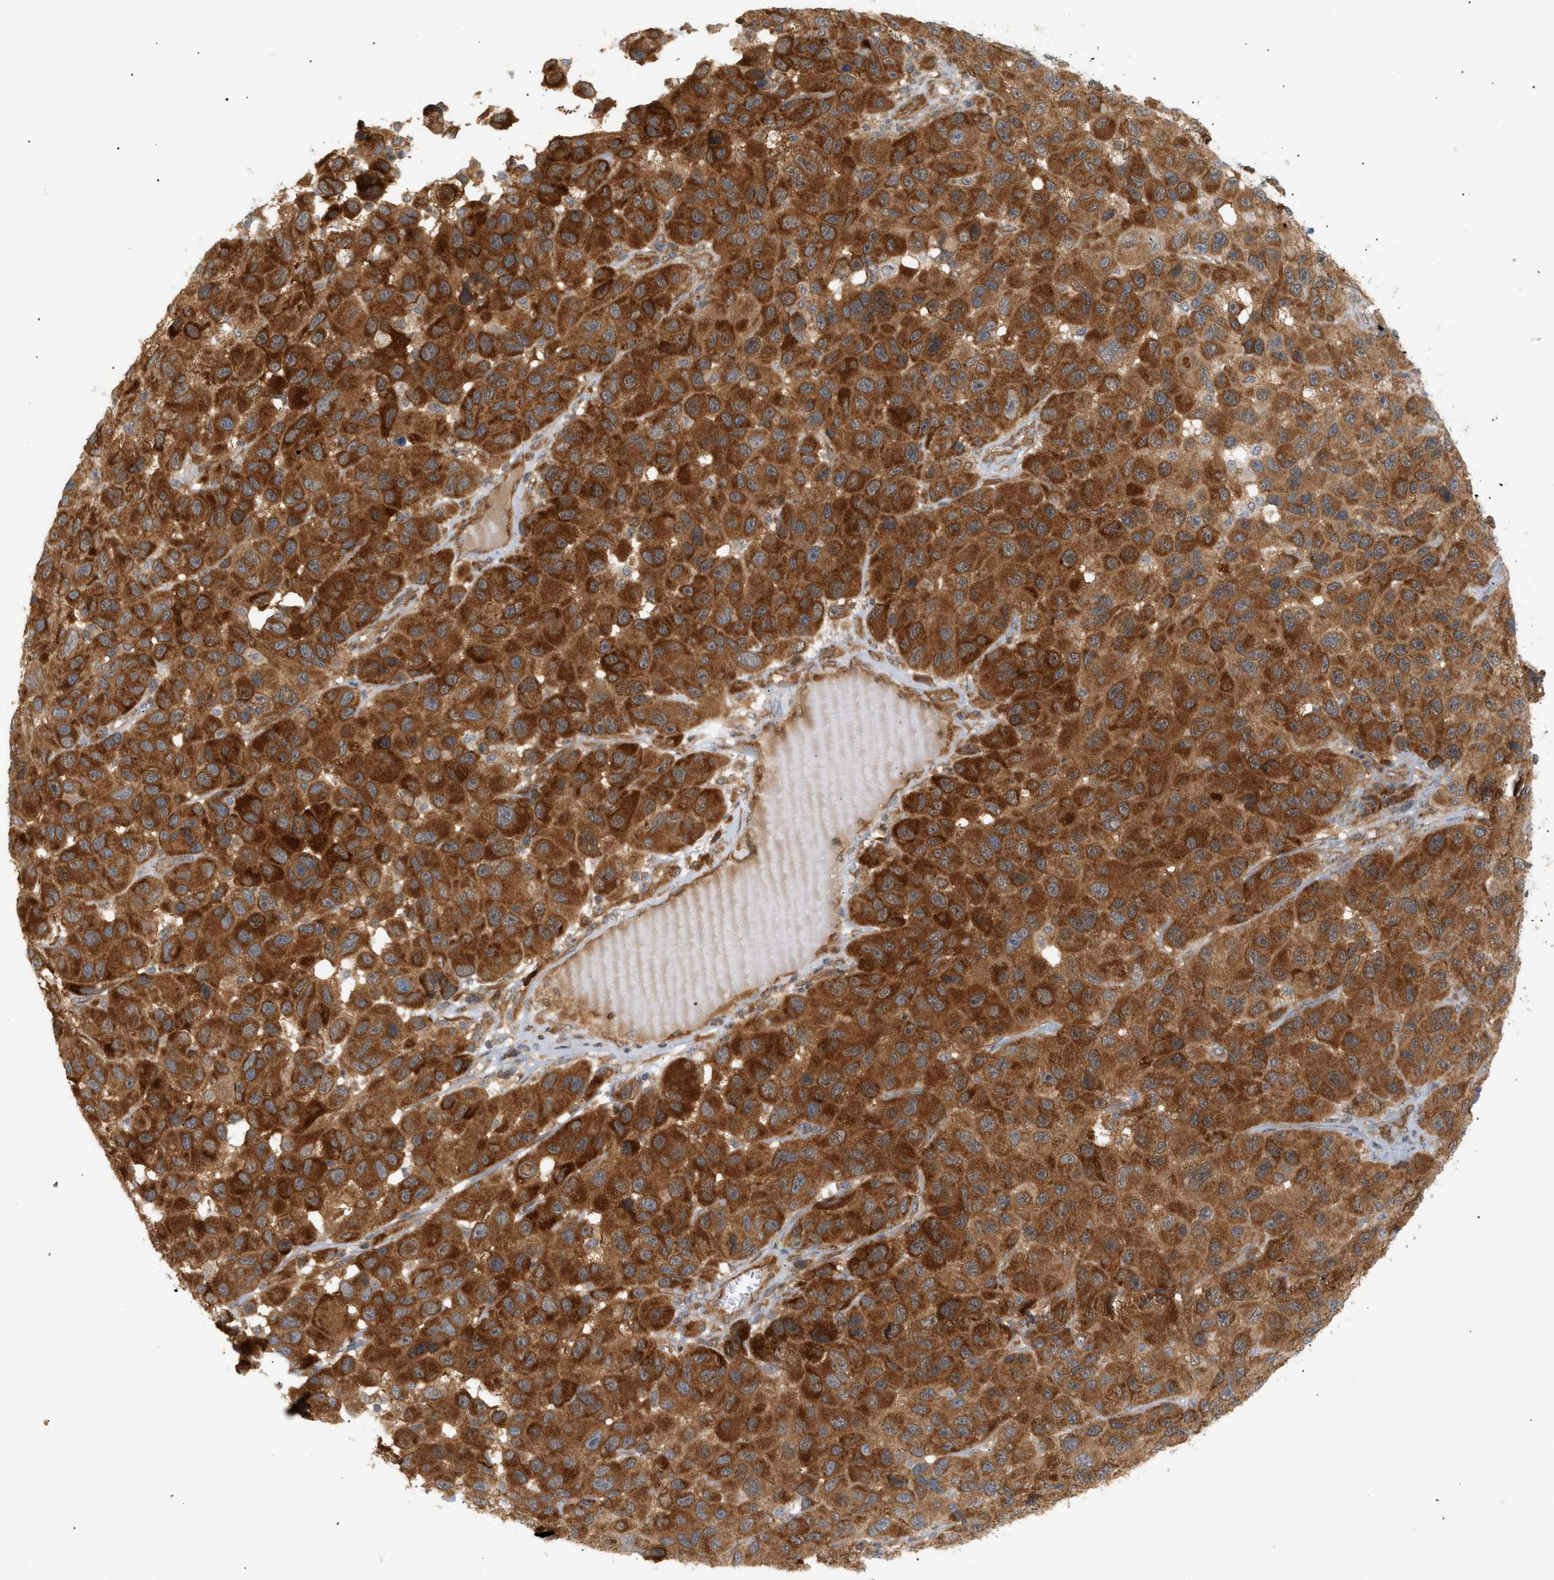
{"staining": {"intensity": "strong", "quantity": ">75%", "location": "cytoplasmic/membranous"}, "tissue": "melanoma", "cell_type": "Tumor cells", "image_type": "cancer", "snomed": [{"axis": "morphology", "description": "Malignant melanoma, NOS"}, {"axis": "topography", "description": "Skin"}], "caption": "IHC staining of malignant melanoma, which exhibits high levels of strong cytoplasmic/membranous expression in about >75% of tumor cells indicating strong cytoplasmic/membranous protein positivity. The staining was performed using DAB (3,3'-diaminobenzidine) (brown) for protein detection and nuclei were counterstained in hematoxylin (blue).", "gene": "SHC1", "patient": {"sex": "male", "age": 53}}